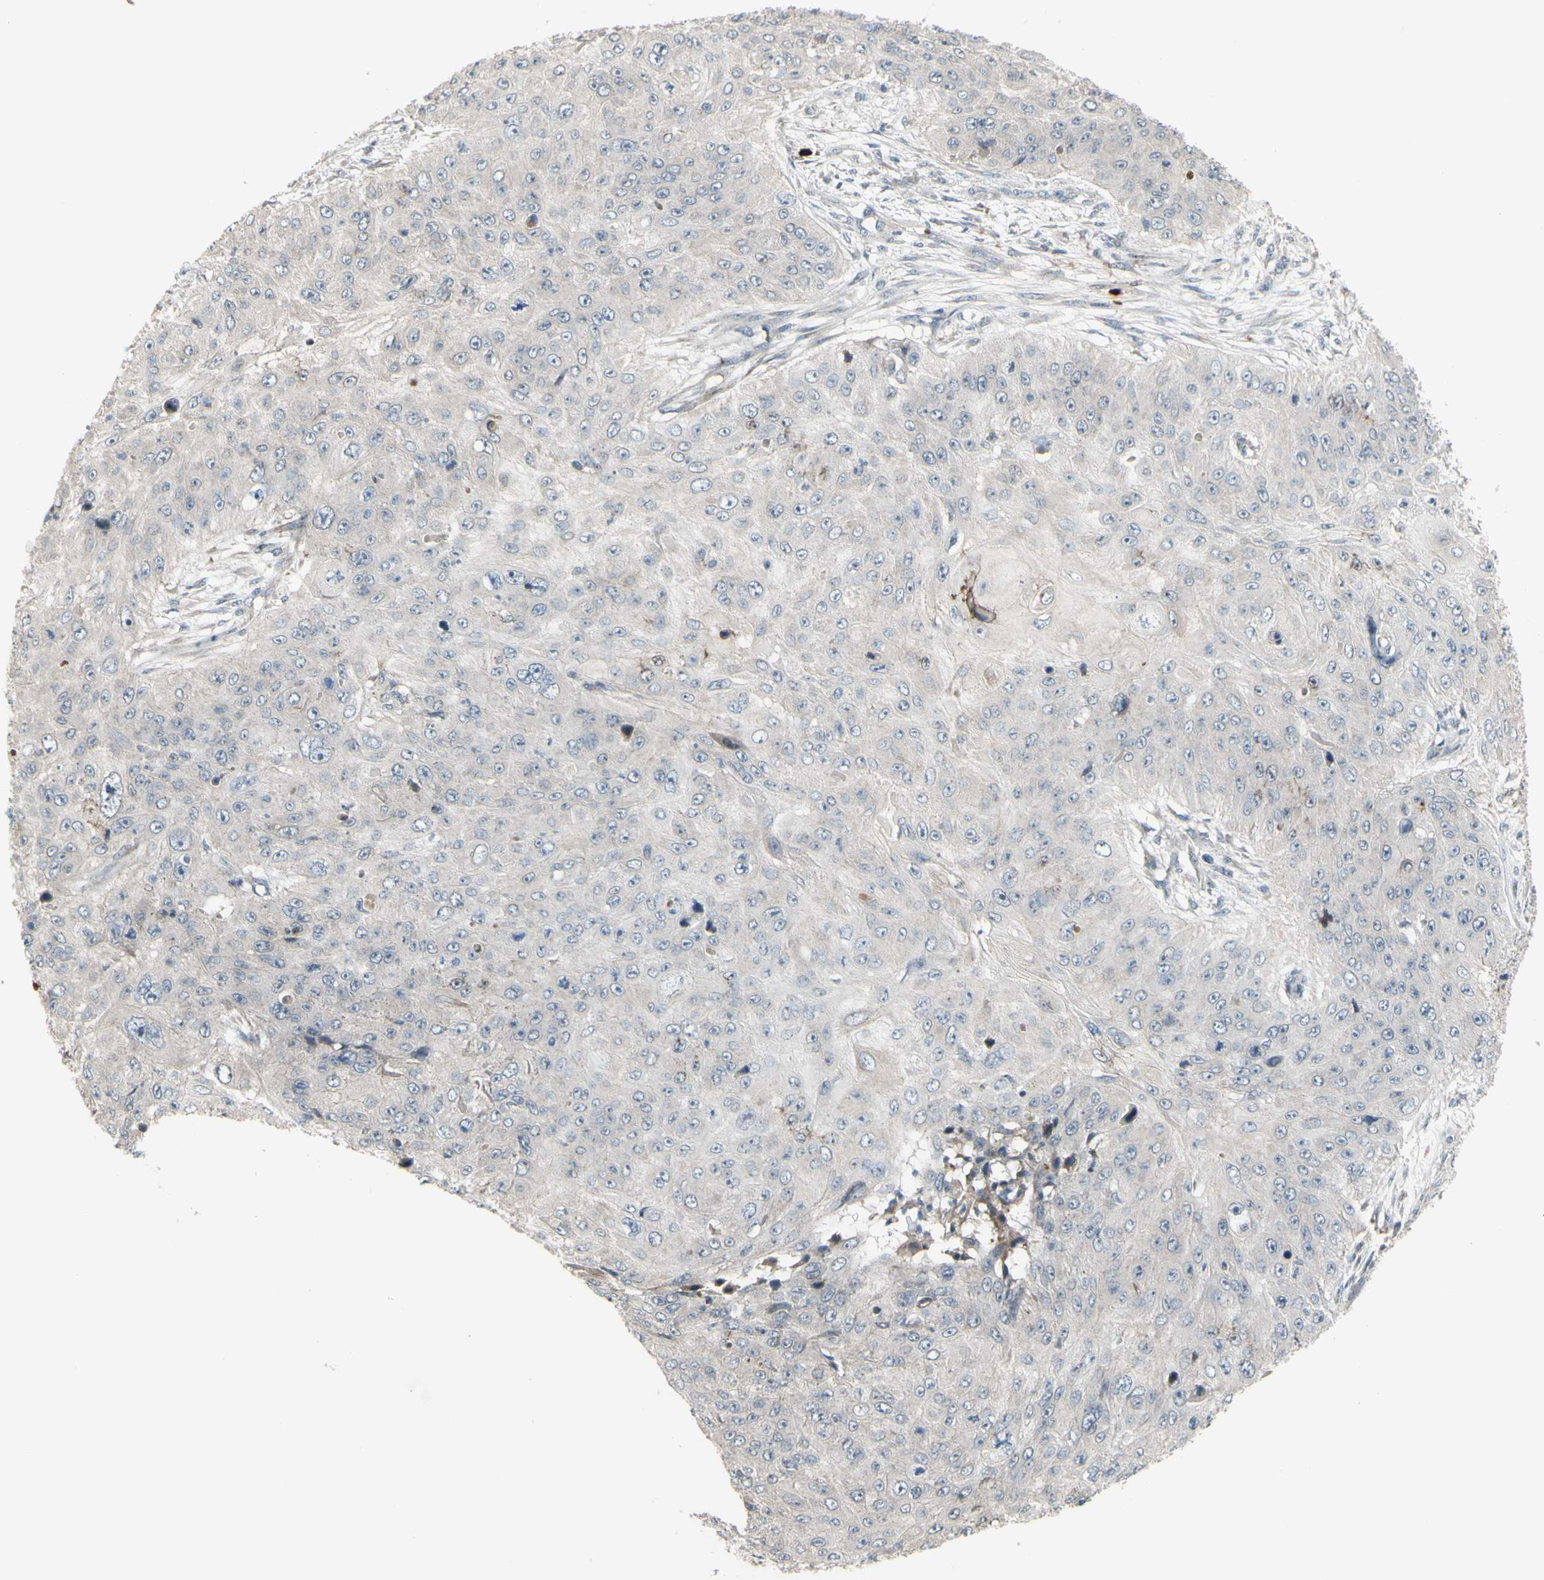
{"staining": {"intensity": "weak", "quantity": ">75%", "location": "cytoplasmic/membranous"}, "tissue": "skin cancer", "cell_type": "Tumor cells", "image_type": "cancer", "snomed": [{"axis": "morphology", "description": "Squamous cell carcinoma, NOS"}, {"axis": "topography", "description": "Skin"}], "caption": "Squamous cell carcinoma (skin) stained with DAB (3,3'-diaminobenzidine) IHC displays low levels of weak cytoplasmic/membranous staining in about >75% of tumor cells.", "gene": "GRAMD1B", "patient": {"sex": "female", "age": 80}}